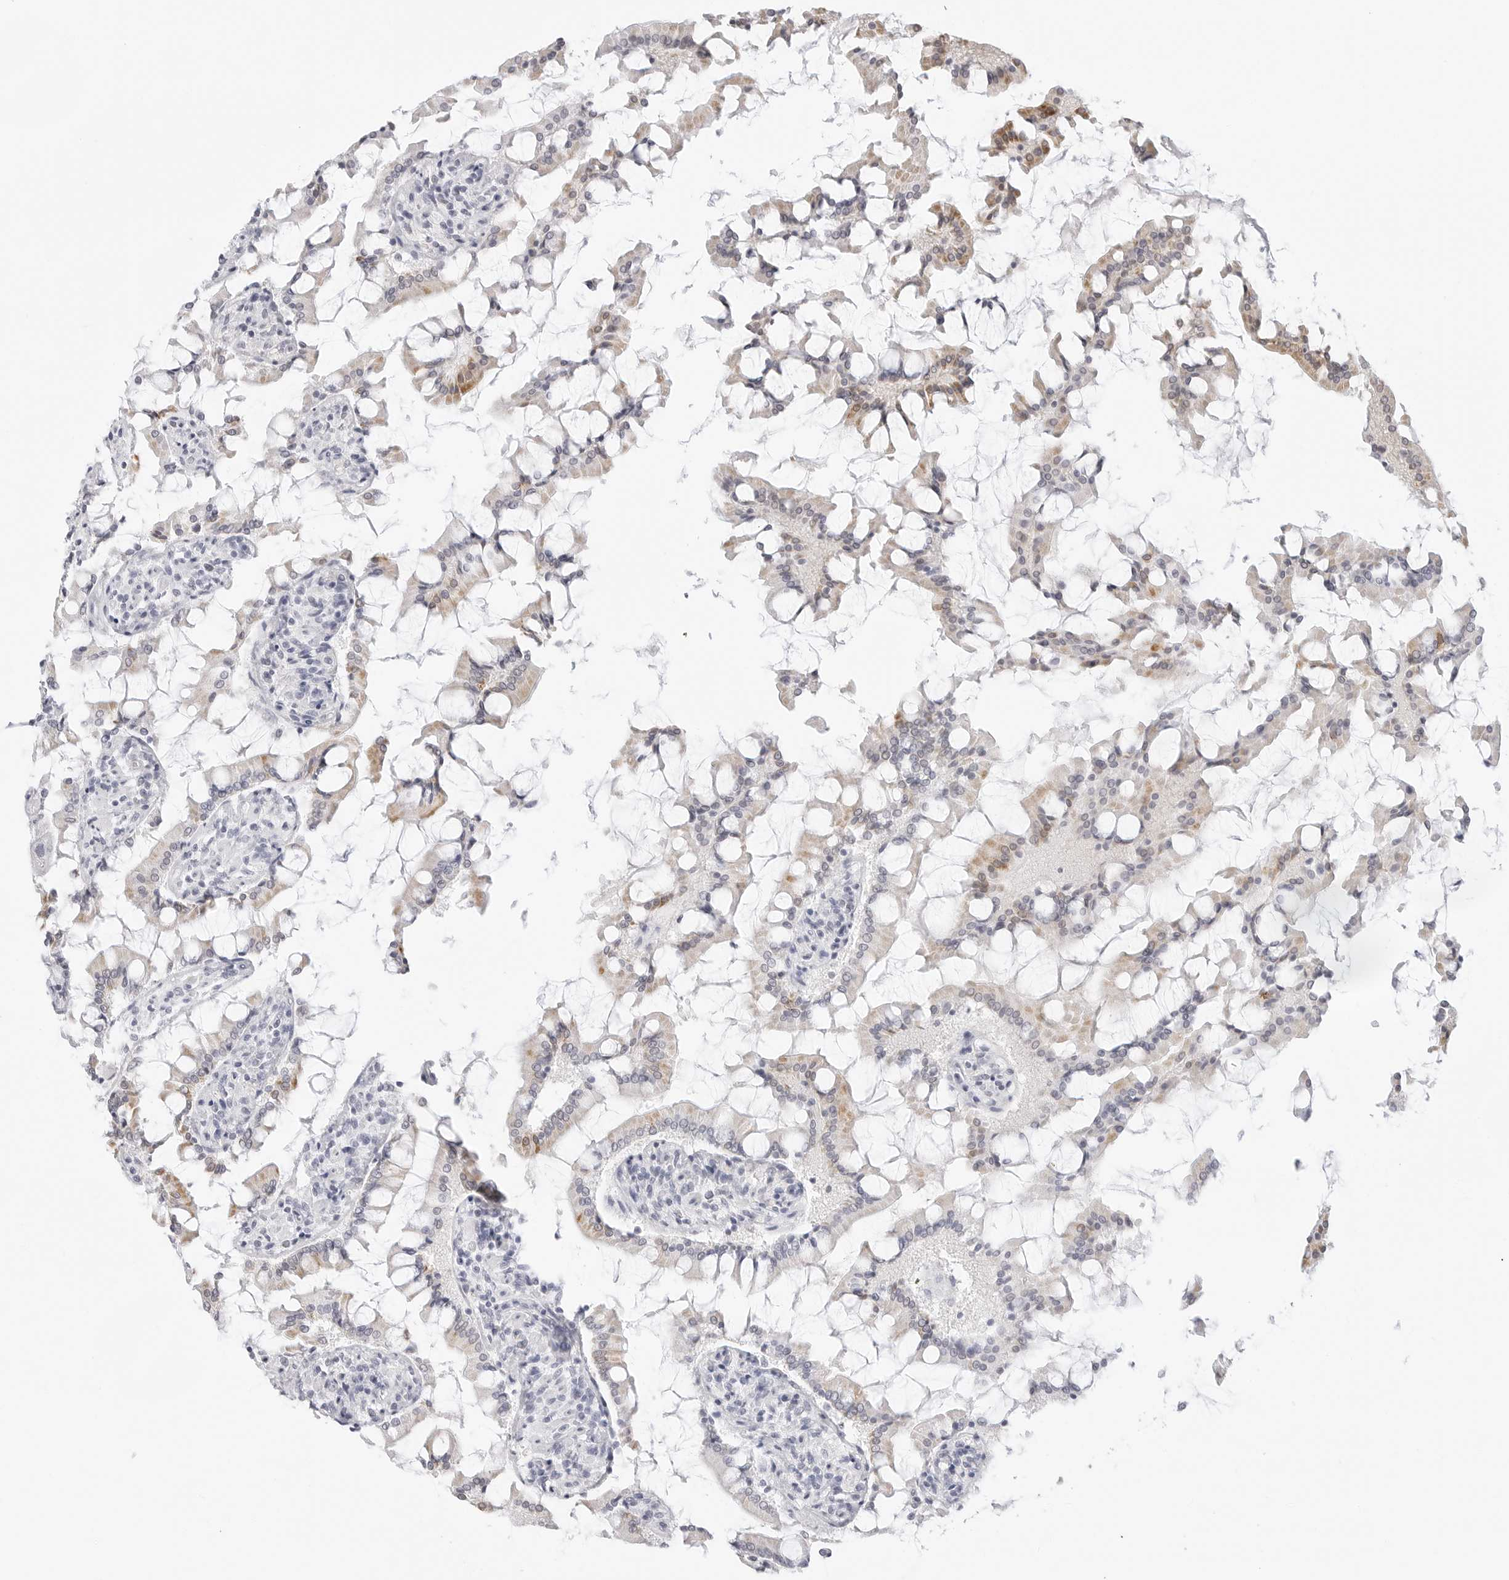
{"staining": {"intensity": "moderate", "quantity": "<25%", "location": "cytoplasmic/membranous"}, "tissue": "small intestine", "cell_type": "Glandular cells", "image_type": "normal", "snomed": [{"axis": "morphology", "description": "Normal tissue, NOS"}, {"axis": "topography", "description": "Small intestine"}], "caption": "Immunohistochemistry (IHC) (DAB) staining of unremarkable small intestine exhibits moderate cytoplasmic/membranous protein positivity in approximately <25% of glandular cells. The staining was performed using DAB to visualize the protein expression in brown, while the nuclei were stained in blue with hematoxylin (Magnification: 20x).", "gene": "HMGCS2", "patient": {"sex": "male", "age": 41}}